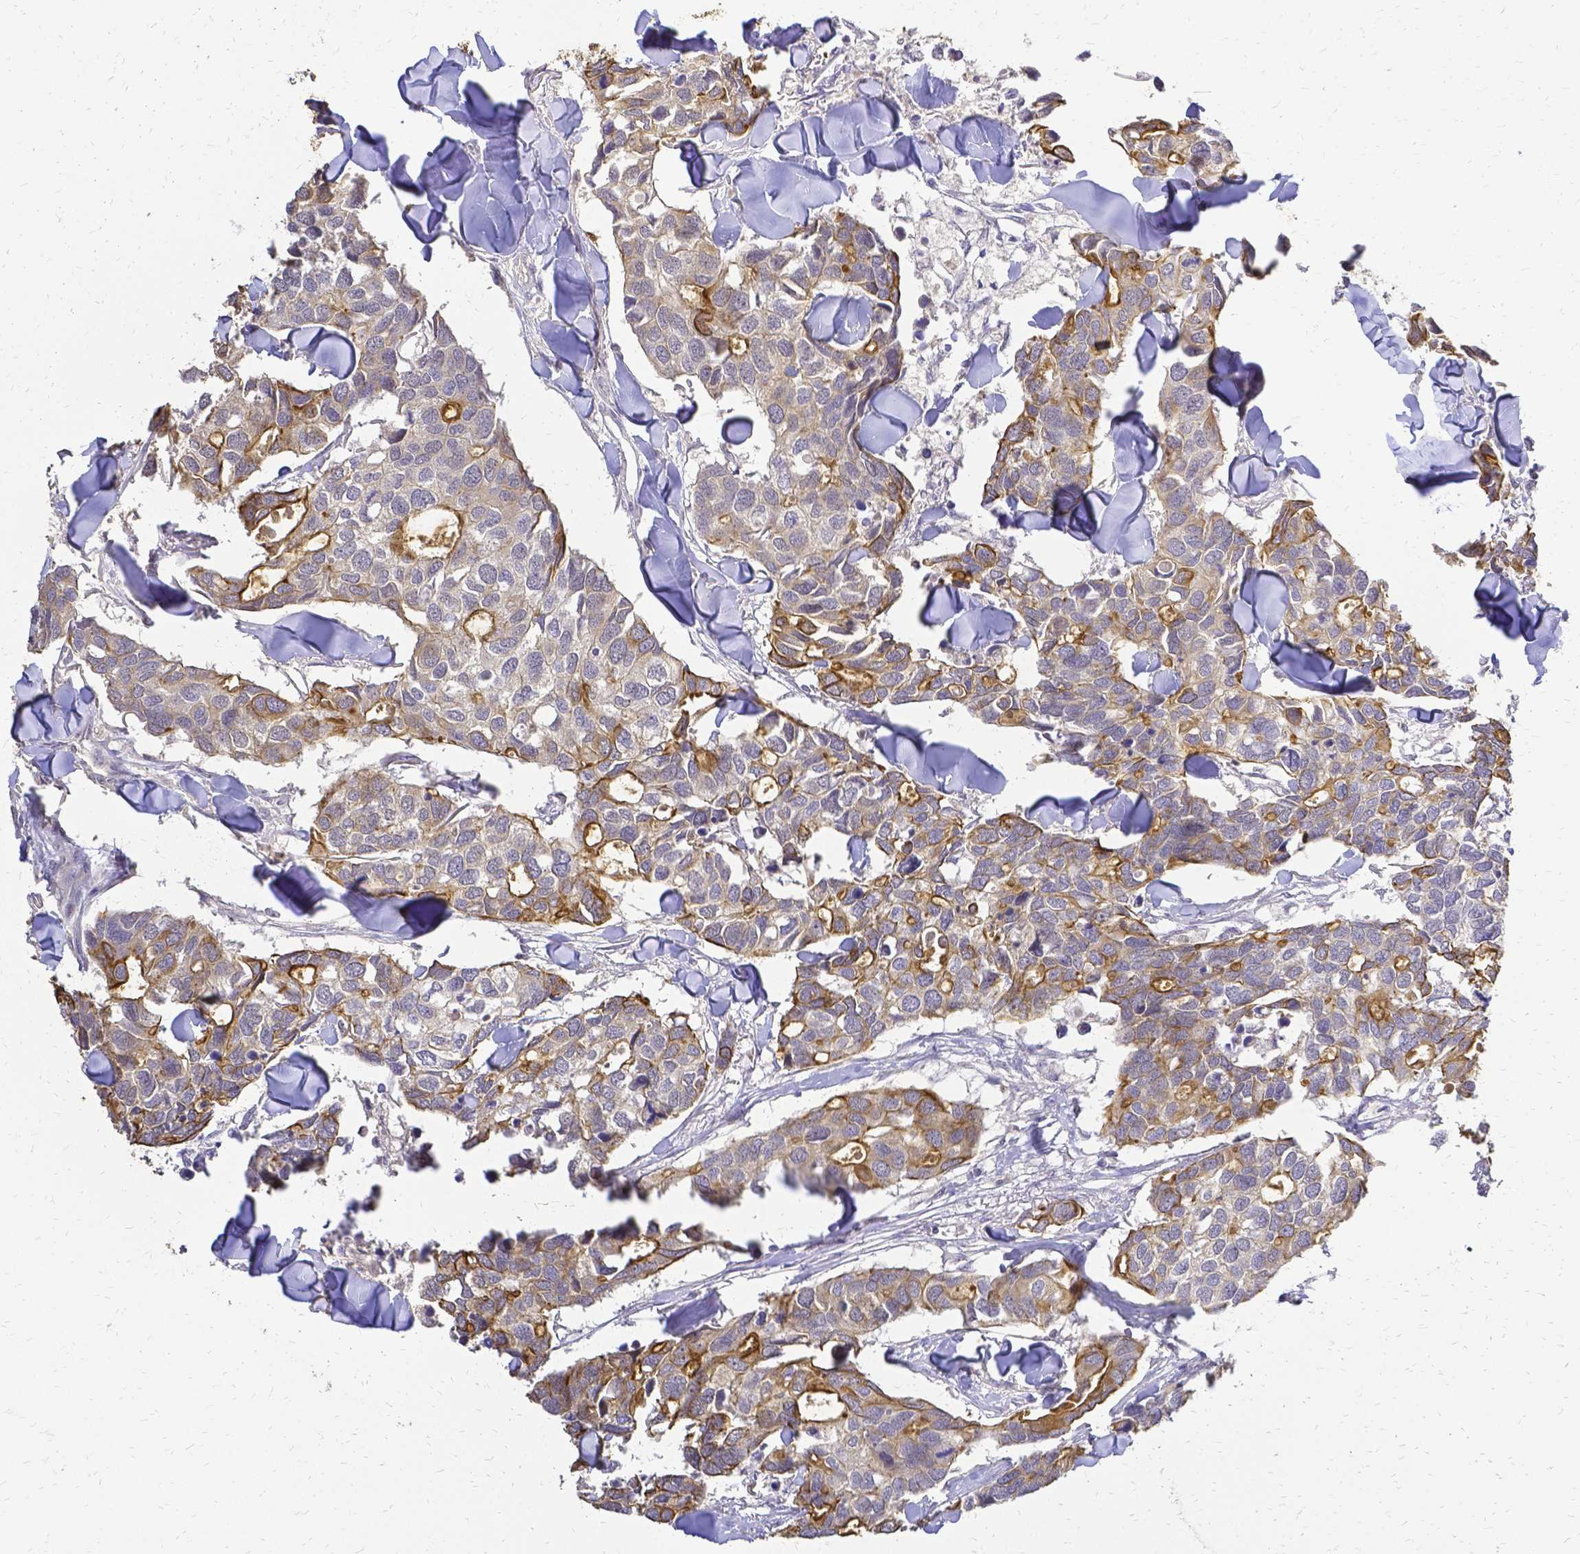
{"staining": {"intensity": "moderate", "quantity": "25%-75%", "location": "cytoplasmic/membranous"}, "tissue": "breast cancer", "cell_type": "Tumor cells", "image_type": "cancer", "snomed": [{"axis": "morphology", "description": "Duct carcinoma"}, {"axis": "topography", "description": "Breast"}], "caption": "Breast cancer (intraductal carcinoma) stained for a protein exhibits moderate cytoplasmic/membranous positivity in tumor cells.", "gene": "CIB1", "patient": {"sex": "female", "age": 83}}